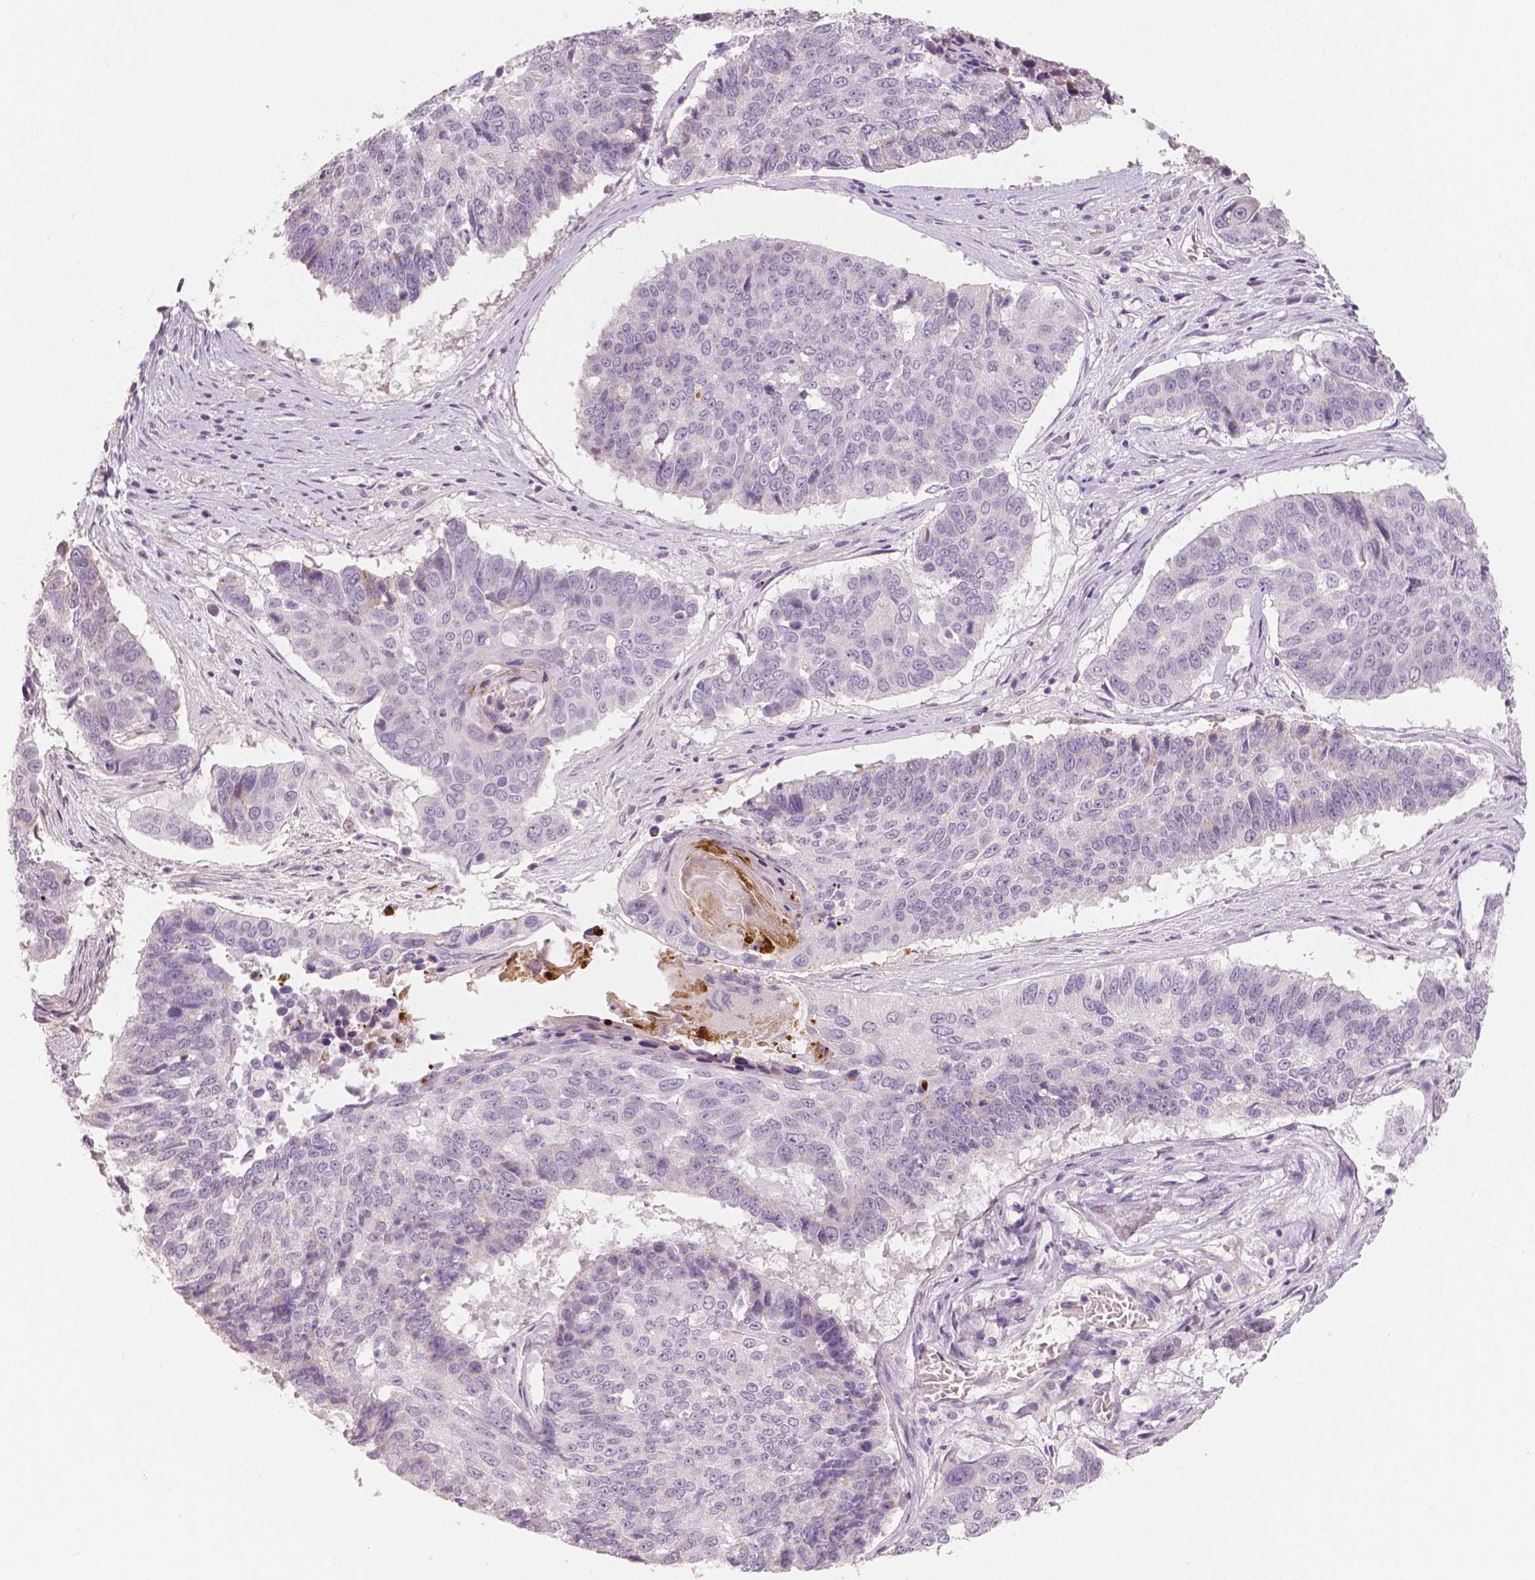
{"staining": {"intensity": "negative", "quantity": "none", "location": "none"}, "tissue": "lung cancer", "cell_type": "Tumor cells", "image_type": "cancer", "snomed": [{"axis": "morphology", "description": "Squamous cell carcinoma, NOS"}, {"axis": "topography", "description": "Lung"}], "caption": "Lung cancer stained for a protein using immunohistochemistry (IHC) demonstrates no staining tumor cells.", "gene": "APOA4", "patient": {"sex": "male", "age": 73}}